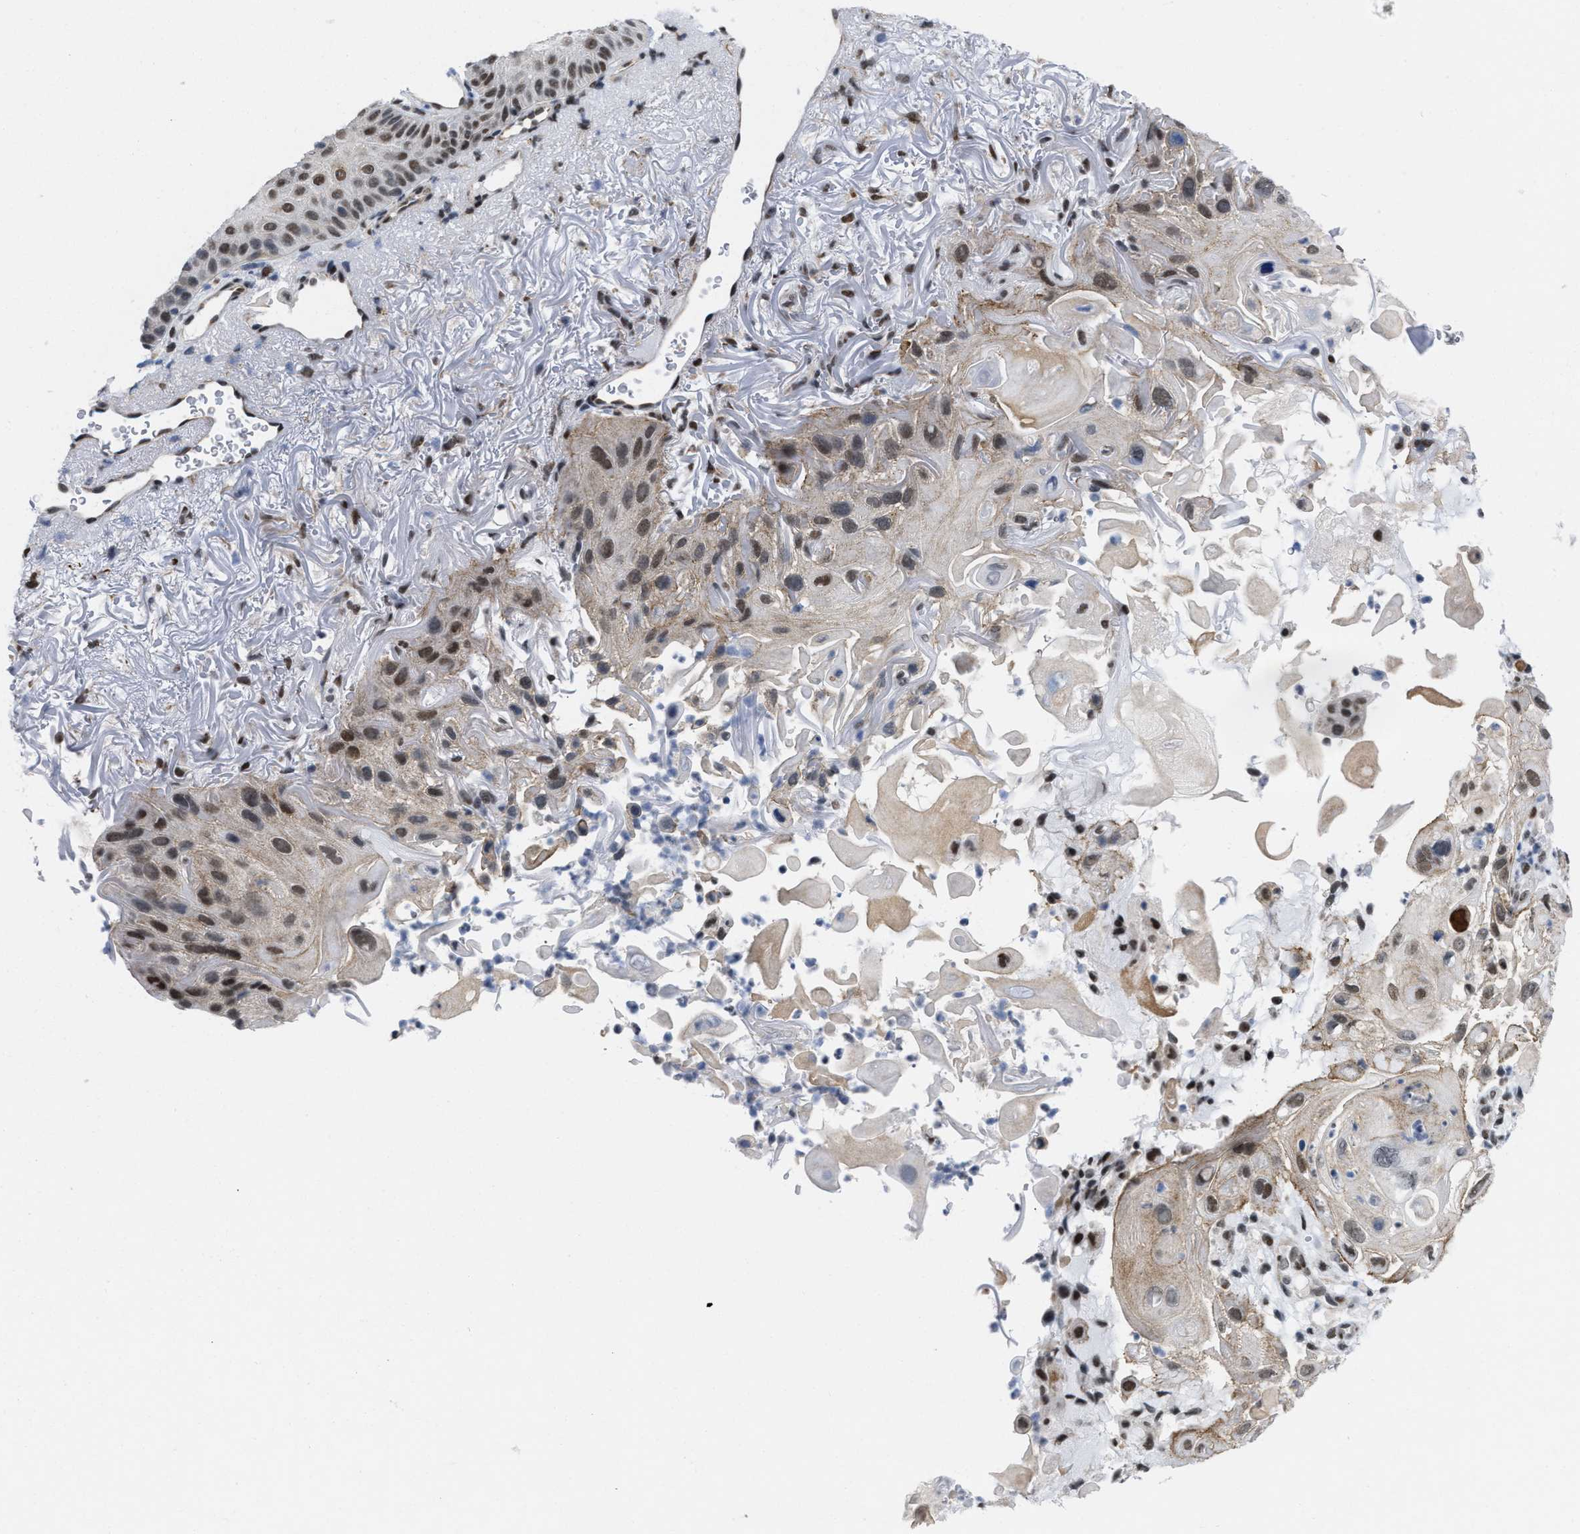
{"staining": {"intensity": "moderate", "quantity": ">75%", "location": "nuclear"}, "tissue": "skin cancer", "cell_type": "Tumor cells", "image_type": "cancer", "snomed": [{"axis": "morphology", "description": "Squamous cell carcinoma, NOS"}, {"axis": "topography", "description": "Skin"}], "caption": "Immunohistochemical staining of skin squamous cell carcinoma reveals medium levels of moderate nuclear protein positivity in approximately >75% of tumor cells.", "gene": "MIER1", "patient": {"sex": "female", "age": 77}}